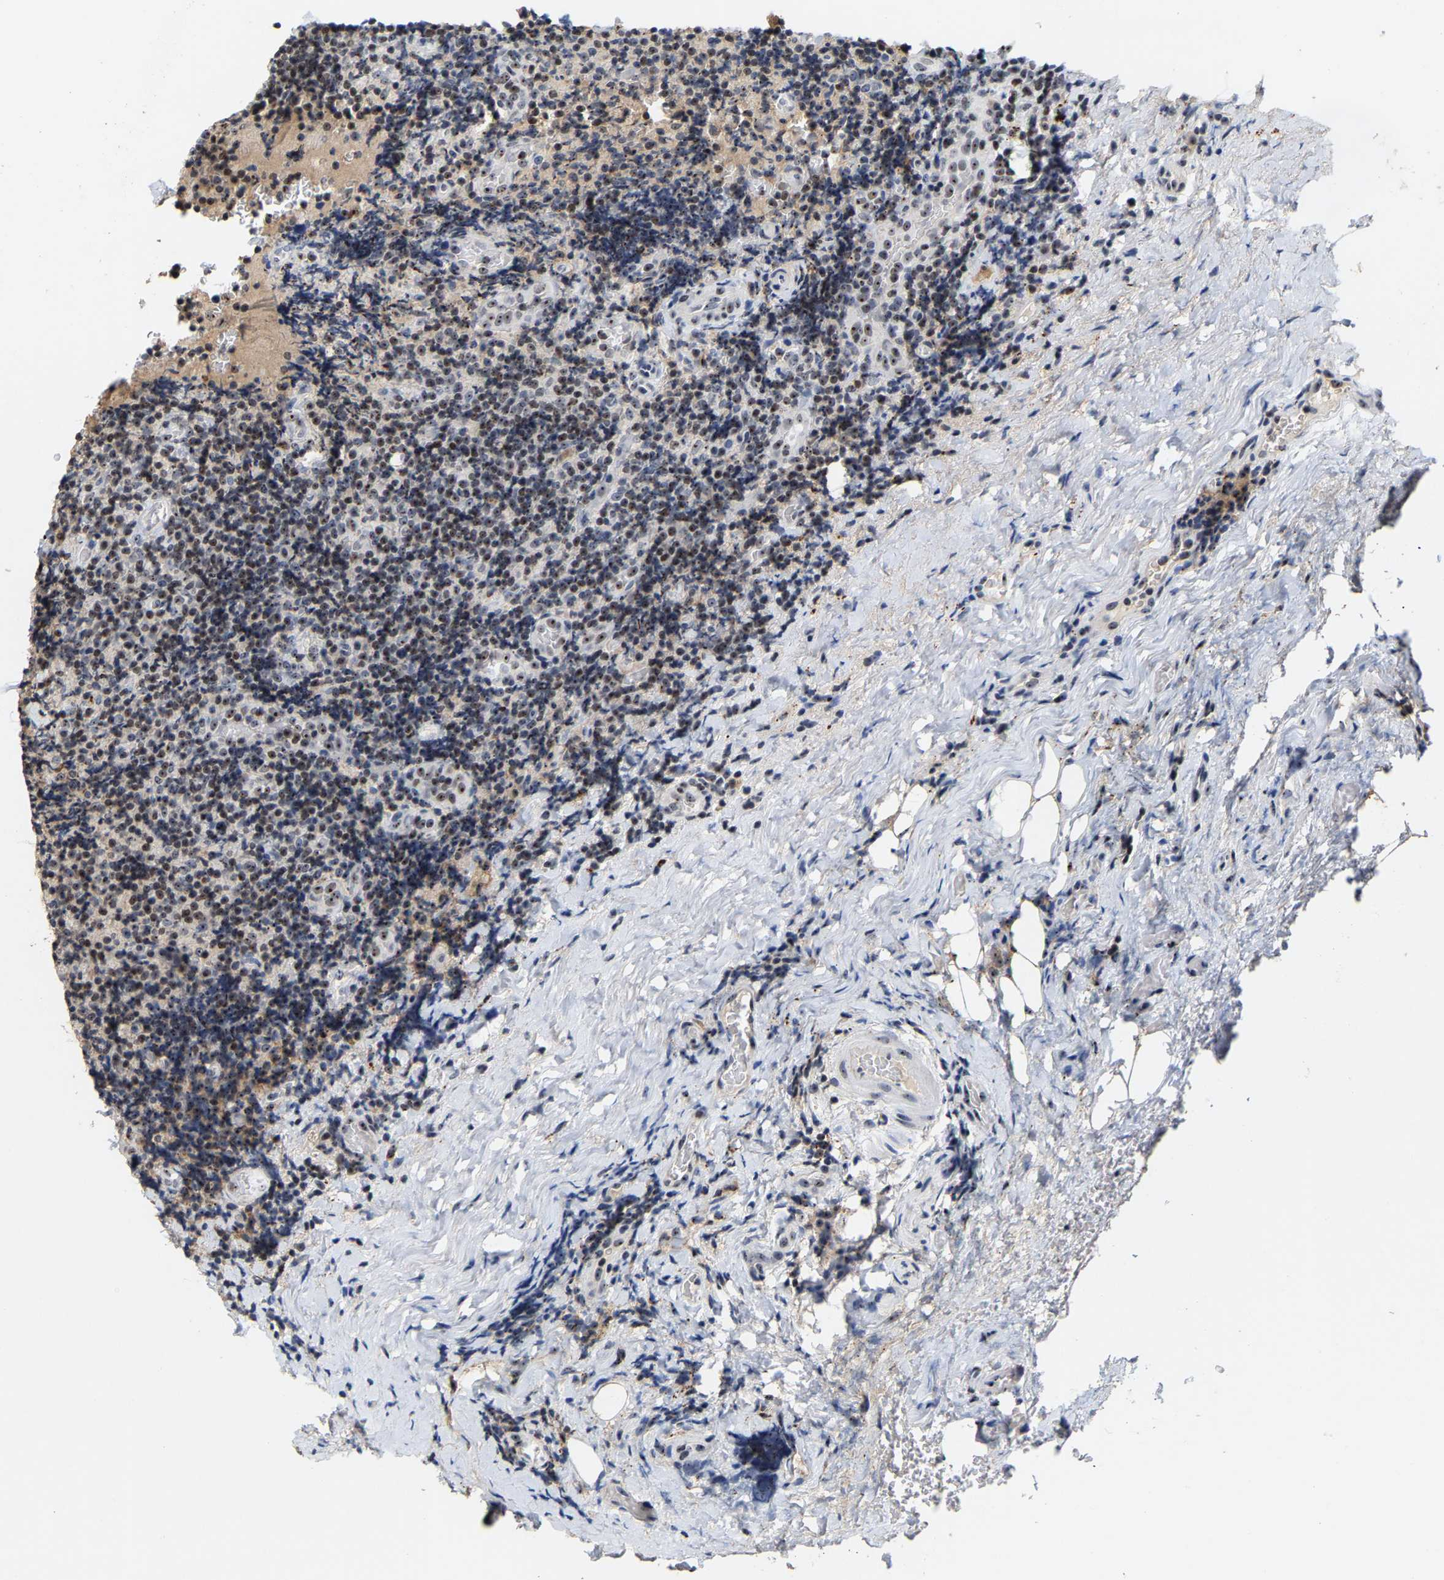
{"staining": {"intensity": "moderate", "quantity": ">75%", "location": "nuclear"}, "tissue": "lymphoma", "cell_type": "Tumor cells", "image_type": "cancer", "snomed": [{"axis": "morphology", "description": "Malignant lymphoma, non-Hodgkin's type, High grade"}, {"axis": "topography", "description": "Tonsil"}], "caption": "The histopathology image reveals a brown stain indicating the presence of a protein in the nuclear of tumor cells in malignant lymphoma, non-Hodgkin's type (high-grade). (brown staining indicates protein expression, while blue staining denotes nuclei).", "gene": "NOP58", "patient": {"sex": "female", "age": 36}}